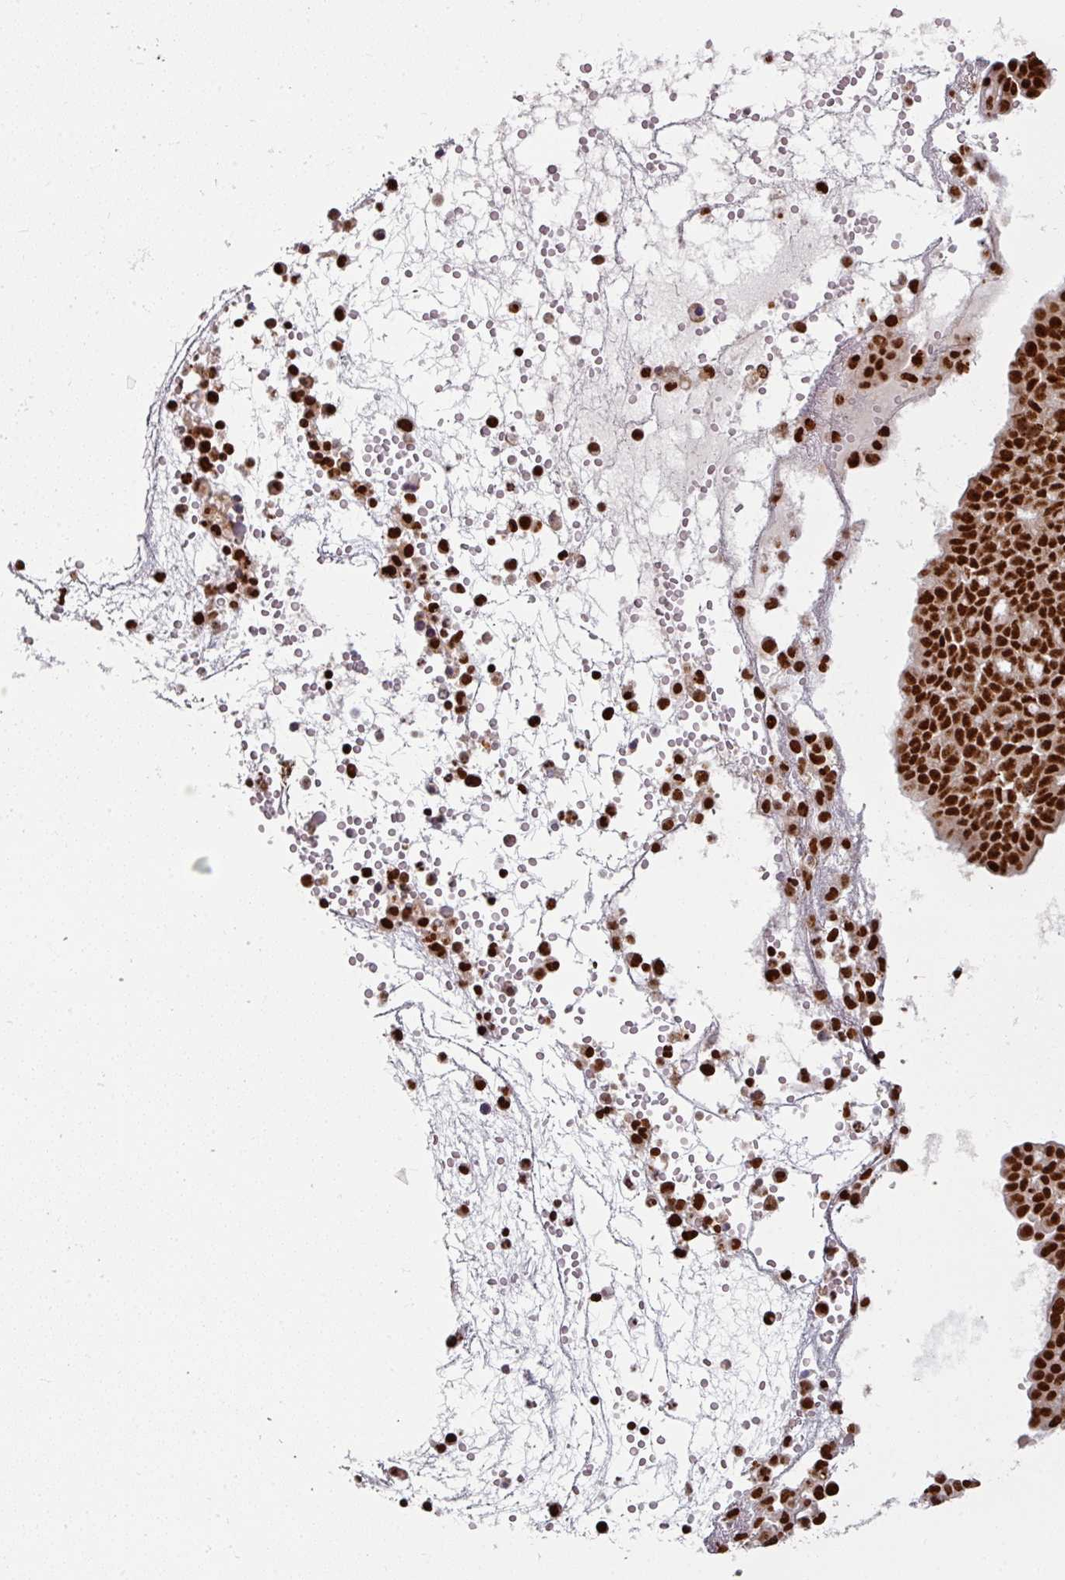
{"staining": {"intensity": "strong", "quantity": ">75%", "location": "nuclear"}, "tissue": "ovarian cancer", "cell_type": "Tumor cells", "image_type": "cancer", "snomed": [{"axis": "morphology", "description": "Cystadenocarcinoma, serous, NOS"}, {"axis": "topography", "description": "Soft tissue"}, {"axis": "topography", "description": "Ovary"}], "caption": "About >75% of tumor cells in ovarian cancer (serous cystadenocarcinoma) display strong nuclear protein expression as visualized by brown immunohistochemical staining.", "gene": "SIK3", "patient": {"sex": "female", "age": 57}}